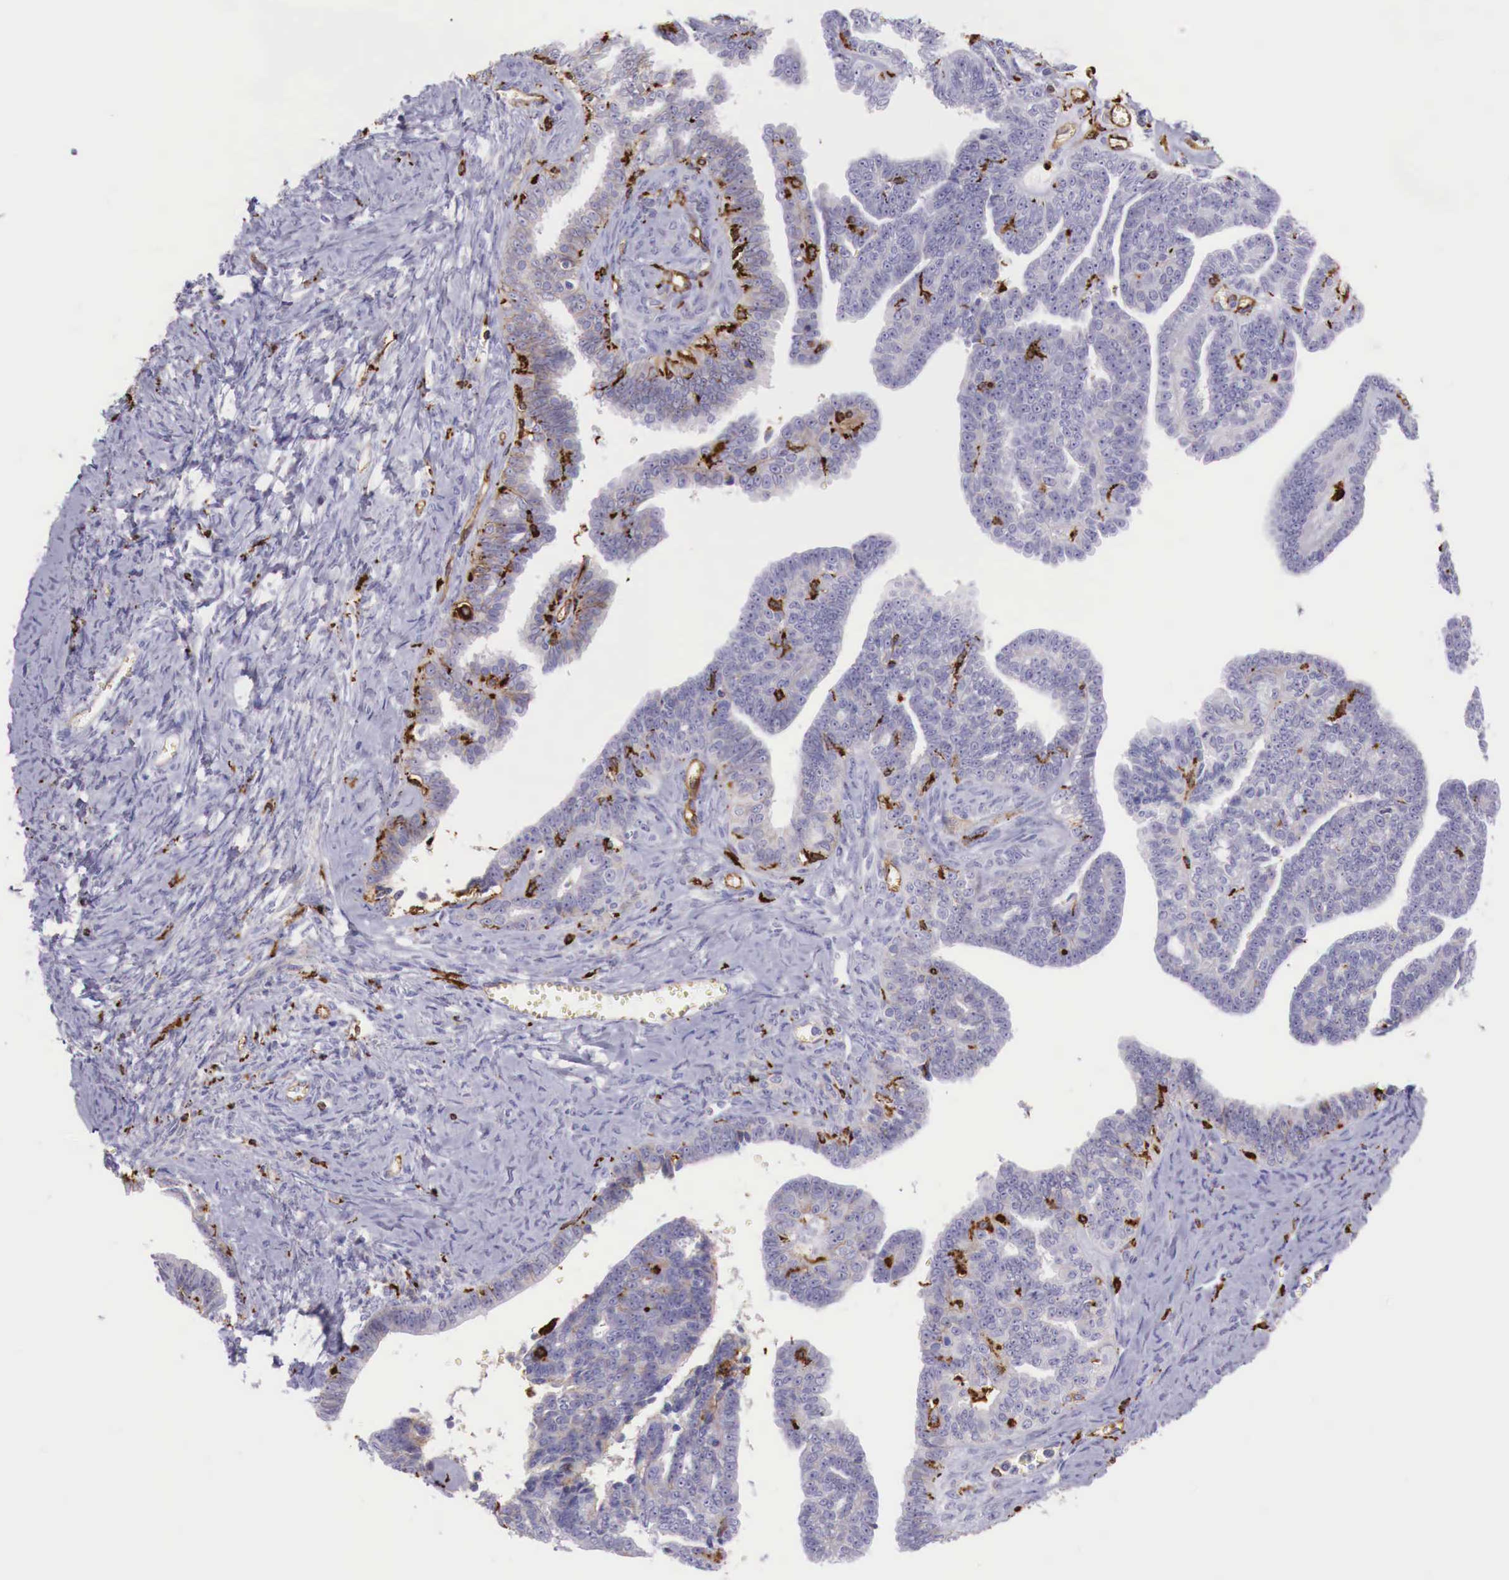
{"staining": {"intensity": "weak", "quantity": "<25%", "location": "cytoplasmic/membranous"}, "tissue": "ovarian cancer", "cell_type": "Tumor cells", "image_type": "cancer", "snomed": [{"axis": "morphology", "description": "Cystadenocarcinoma, serous, NOS"}, {"axis": "topography", "description": "Ovary"}], "caption": "Tumor cells show no significant protein staining in ovarian cancer.", "gene": "MSR1", "patient": {"sex": "female", "age": 71}}